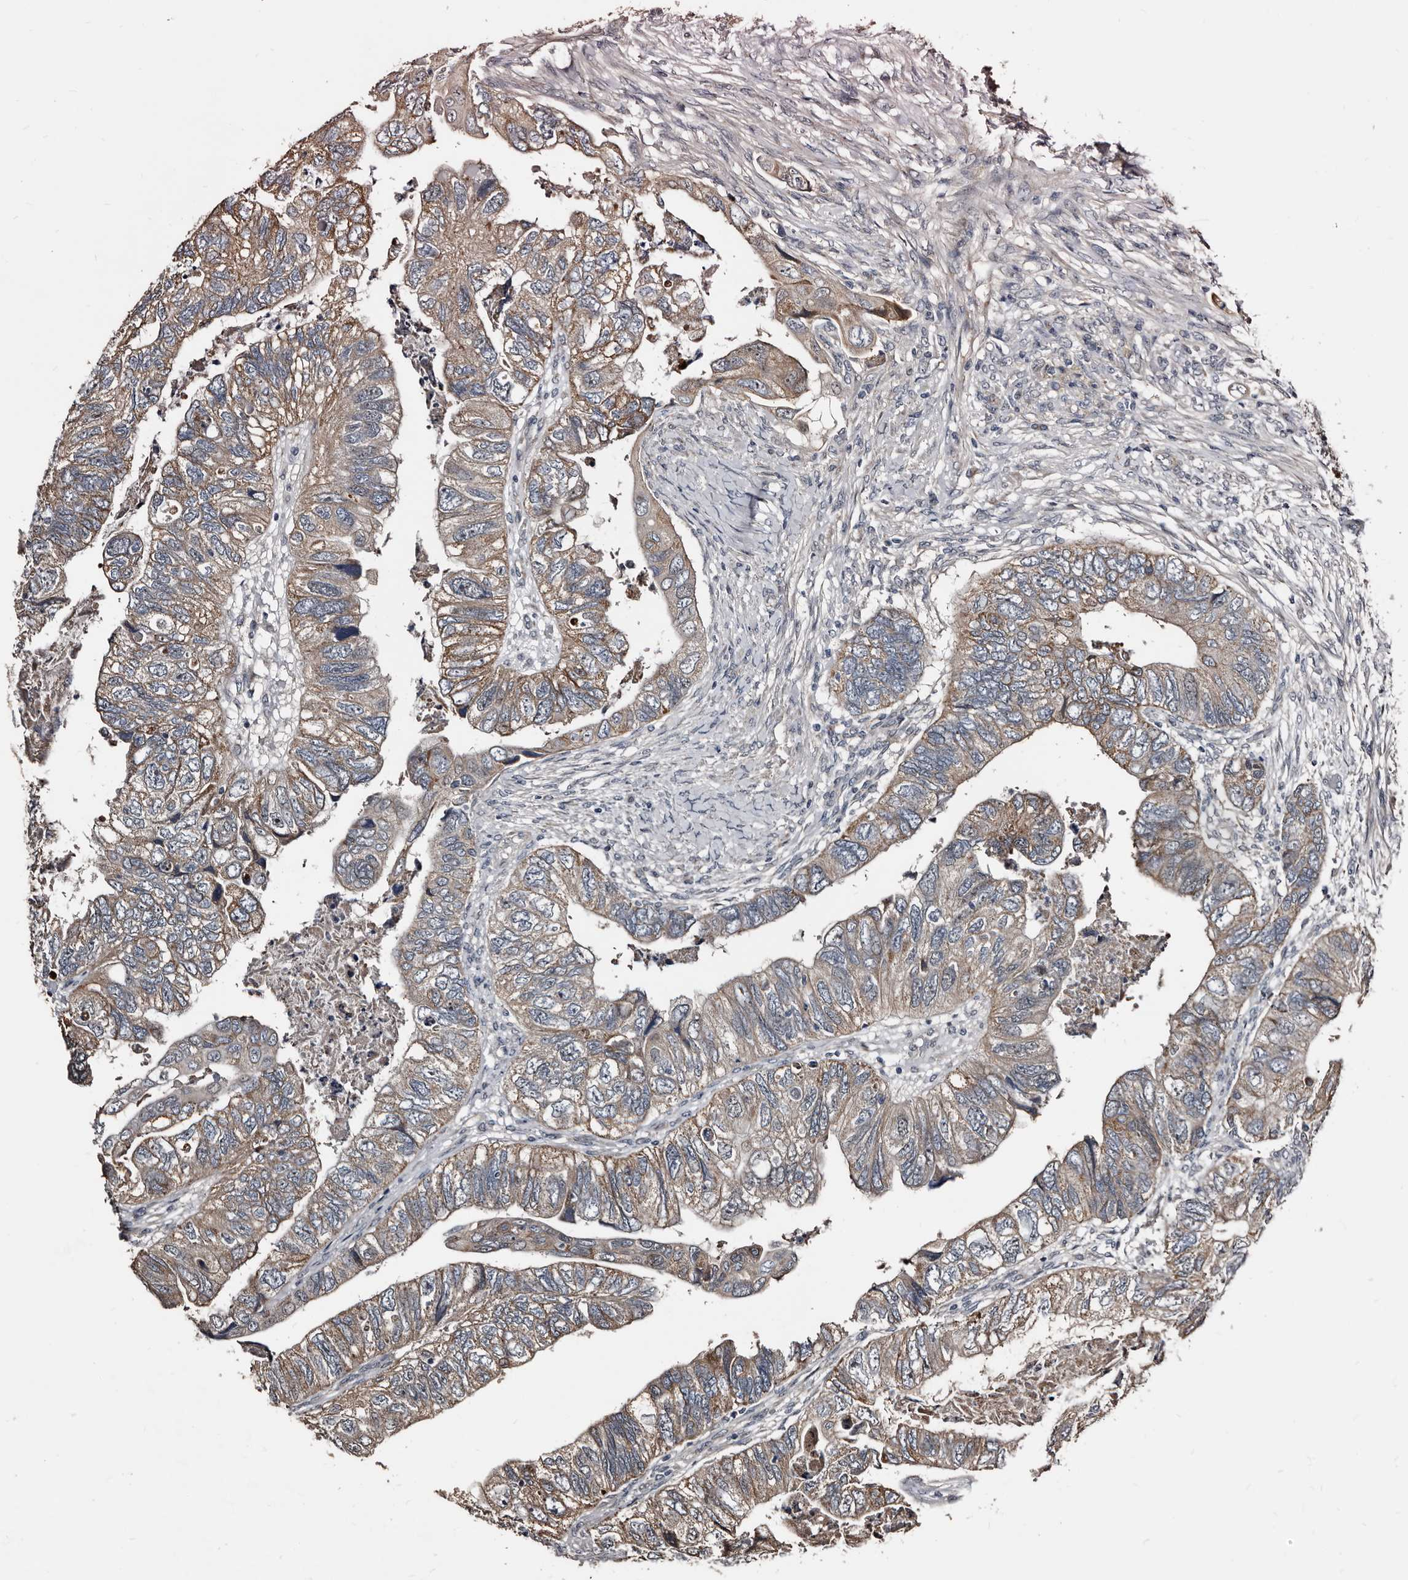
{"staining": {"intensity": "weak", "quantity": "25%-75%", "location": "cytoplasmic/membranous"}, "tissue": "colorectal cancer", "cell_type": "Tumor cells", "image_type": "cancer", "snomed": [{"axis": "morphology", "description": "Adenocarcinoma, NOS"}, {"axis": "topography", "description": "Rectum"}], "caption": "Immunohistochemistry (IHC) staining of colorectal cancer (adenocarcinoma), which displays low levels of weak cytoplasmic/membranous expression in about 25%-75% of tumor cells indicating weak cytoplasmic/membranous protein expression. The staining was performed using DAB (3,3'-diaminobenzidine) (brown) for protein detection and nuclei were counterstained in hematoxylin (blue).", "gene": "DHPS", "patient": {"sex": "male", "age": 63}}